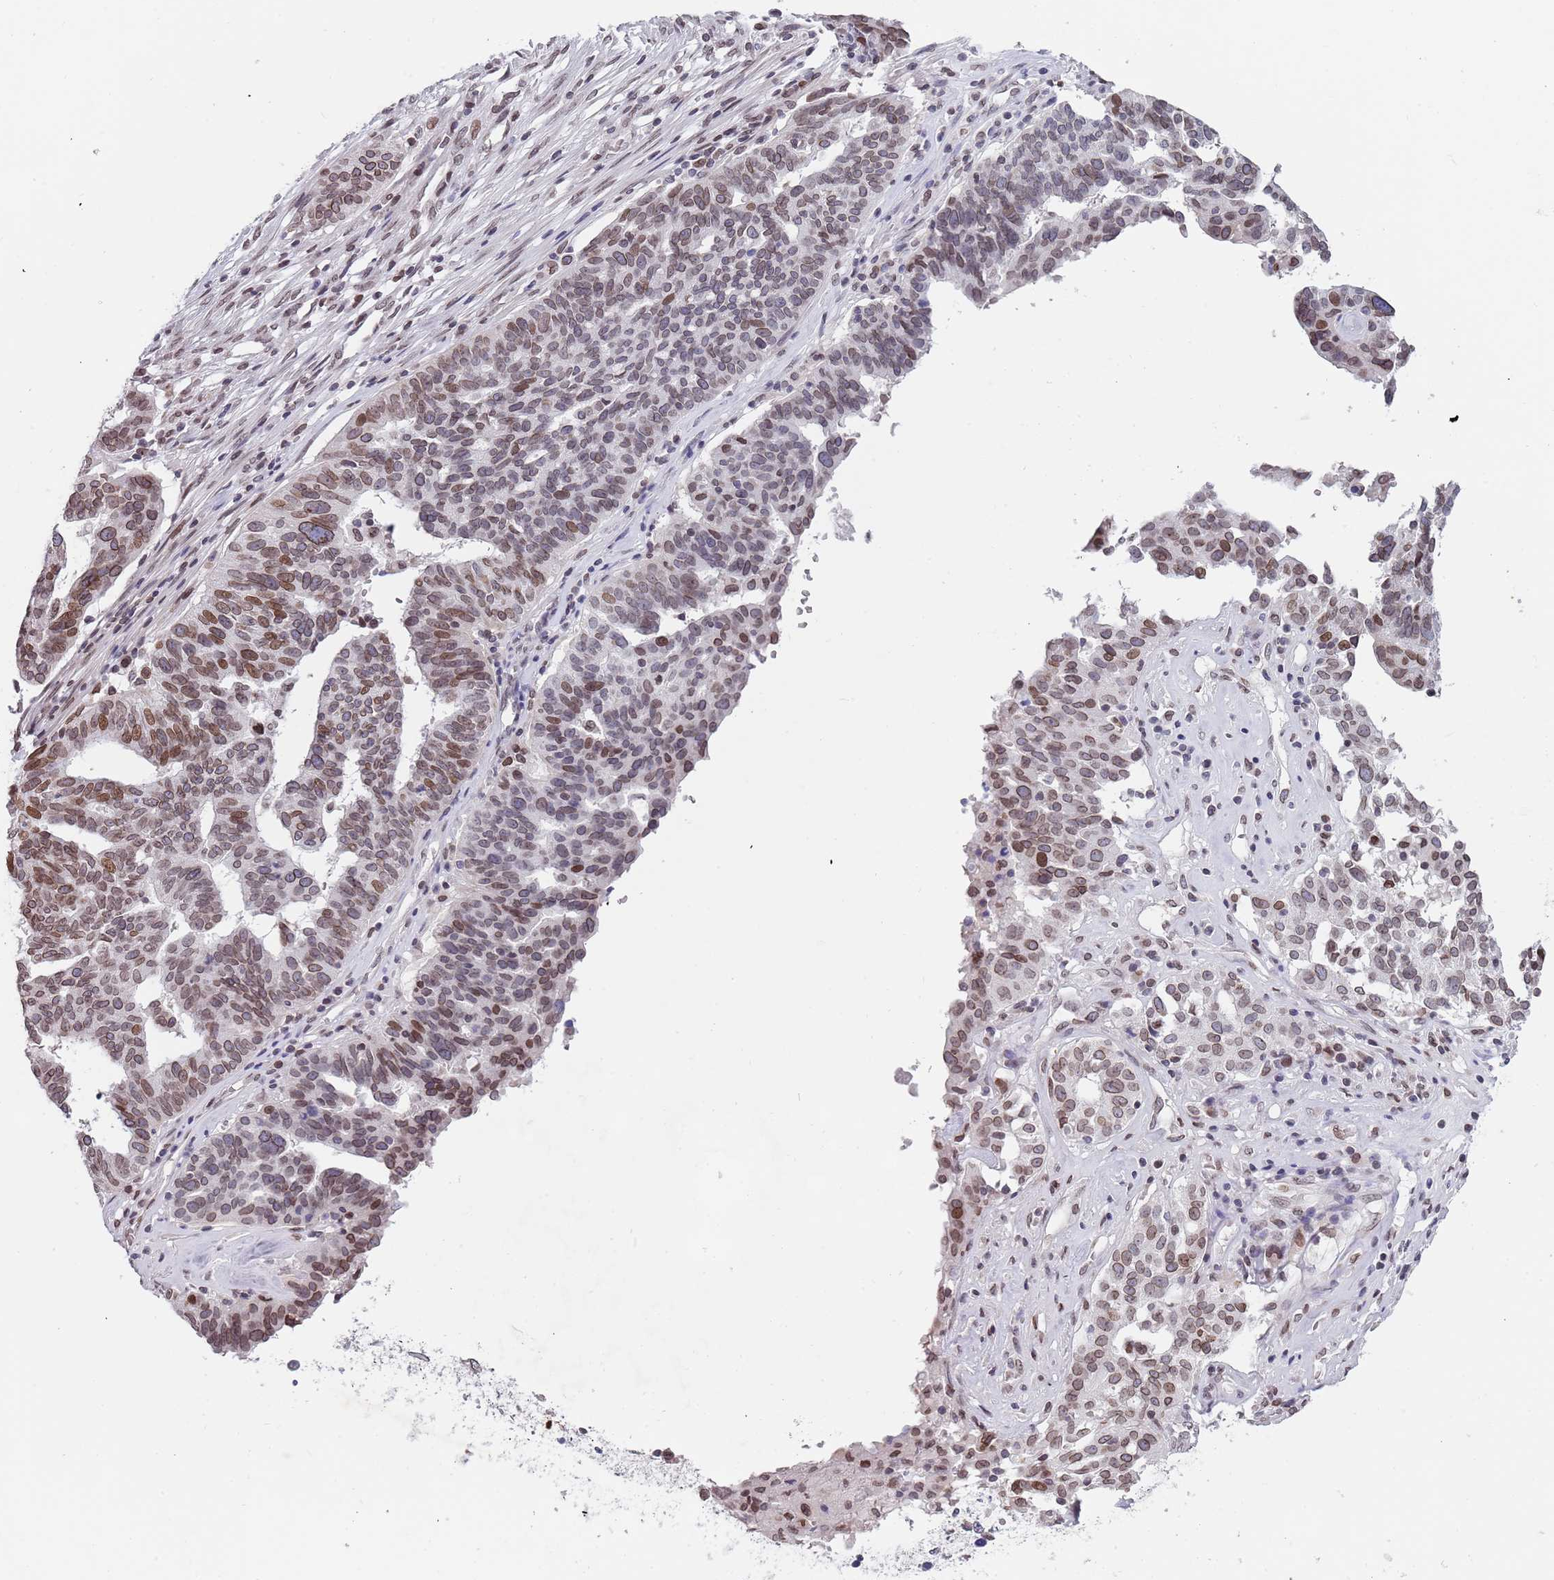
{"staining": {"intensity": "moderate", "quantity": "25%-75%", "location": "nuclear"}, "tissue": "ovarian cancer", "cell_type": "Tumor cells", "image_type": "cancer", "snomed": [{"axis": "morphology", "description": "Cystadenocarcinoma, serous, NOS"}, {"axis": "topography", "description": "Ovary"}], "caption": "Tumor cells show medium levels of moderate nuclear staining in approximately 25%-75% of cells in ovarian cancer (serous cystadenocarcinoma).", "gene": "KLHDC2", "patient": {"sex": "female", "age": 59}}